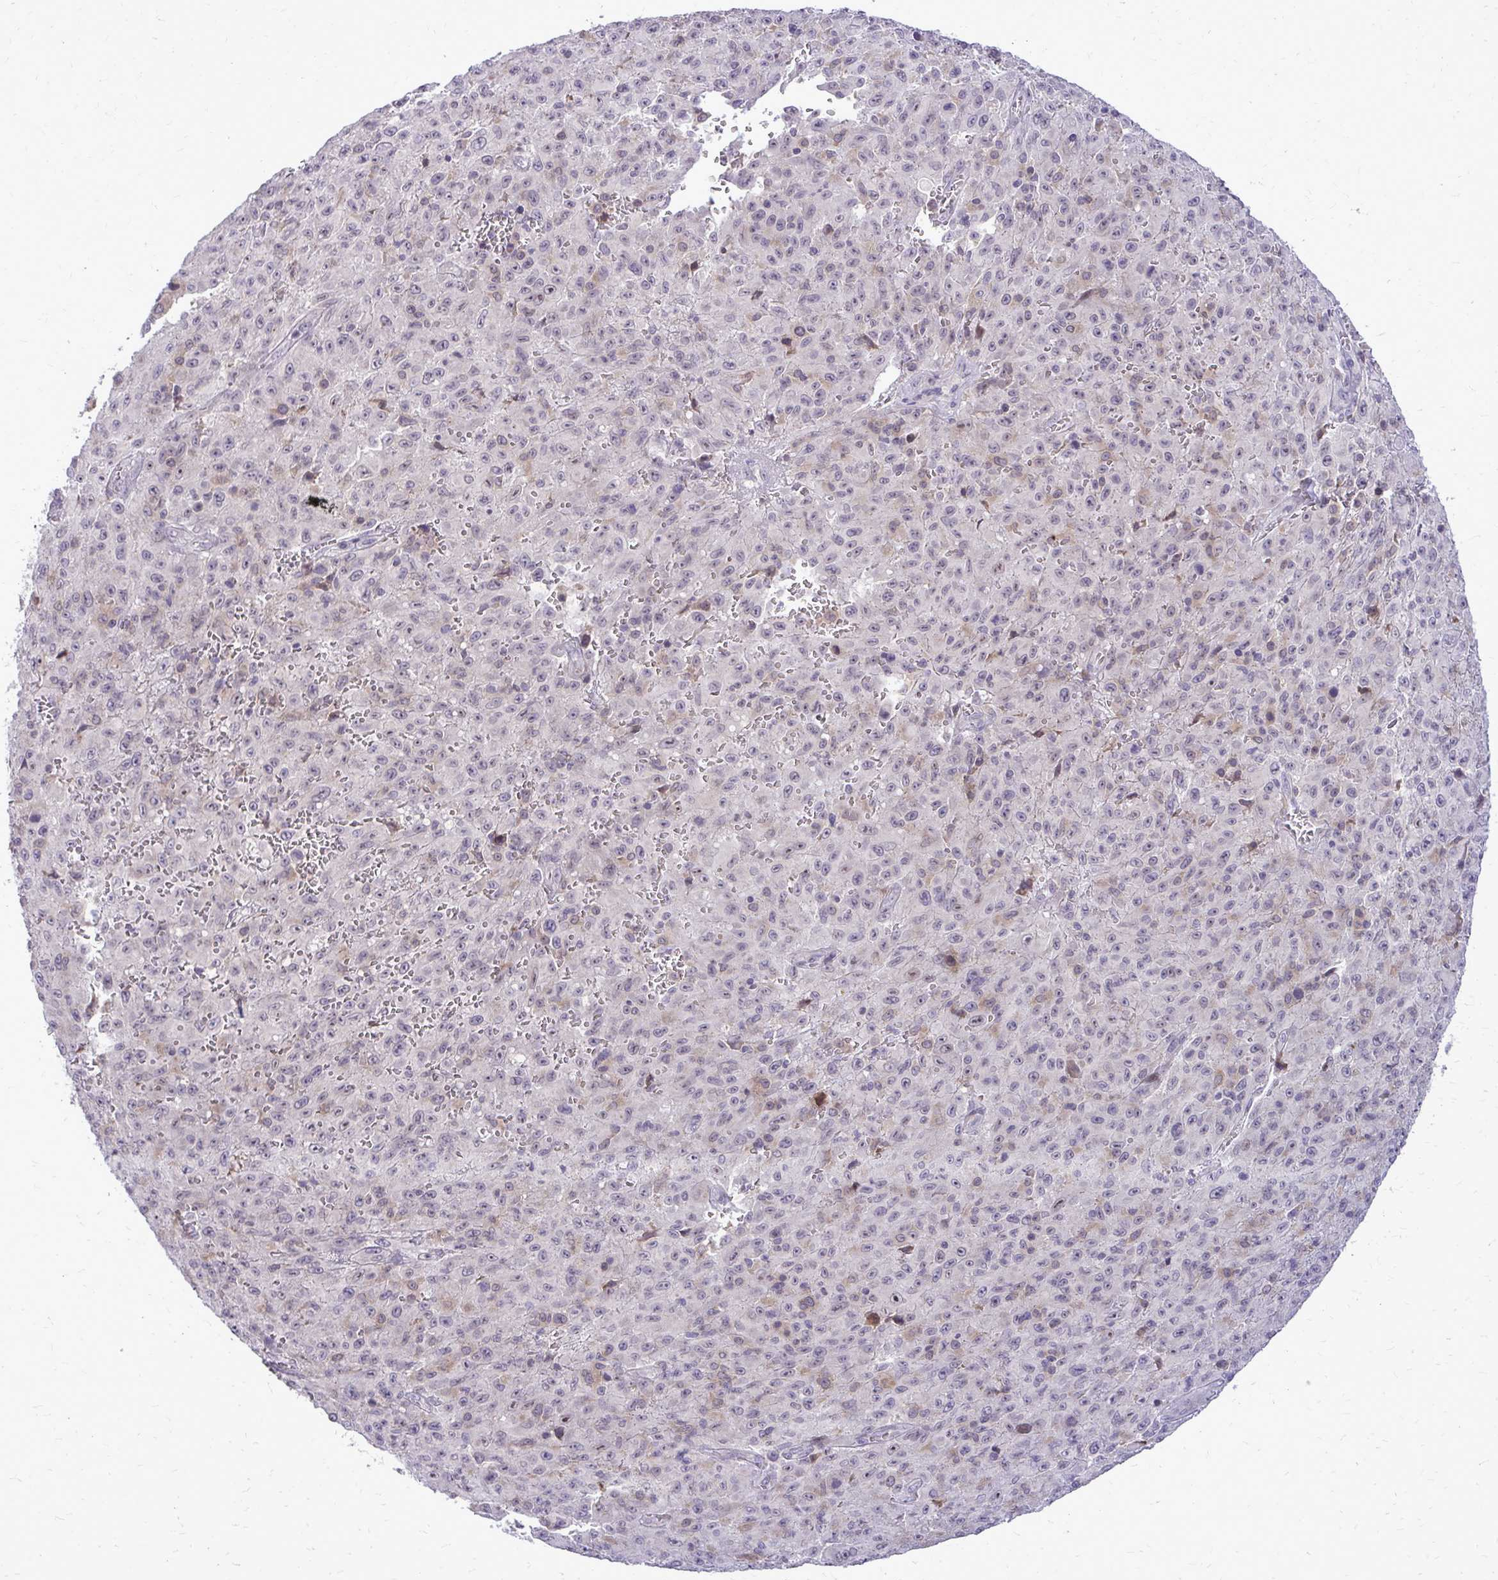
{"staining": {"intensity": "negative", "quantity": "none", "location": "none"}, "tissue": "melanoma", "cell_type": "Tumor cells", "image_type": "cancer", "snomed": [{"axis": "morphology", "description": "Malignant melanoma, NOS"}, {"axis": "topography", "description": "Skin"}], "caption": "The immunohistochemistry photomicrograph has no significant staining in tumor cells of melanoma tissue.", "gene": "DPY19L1", "patient": {"sex": "male", "age": 46}}